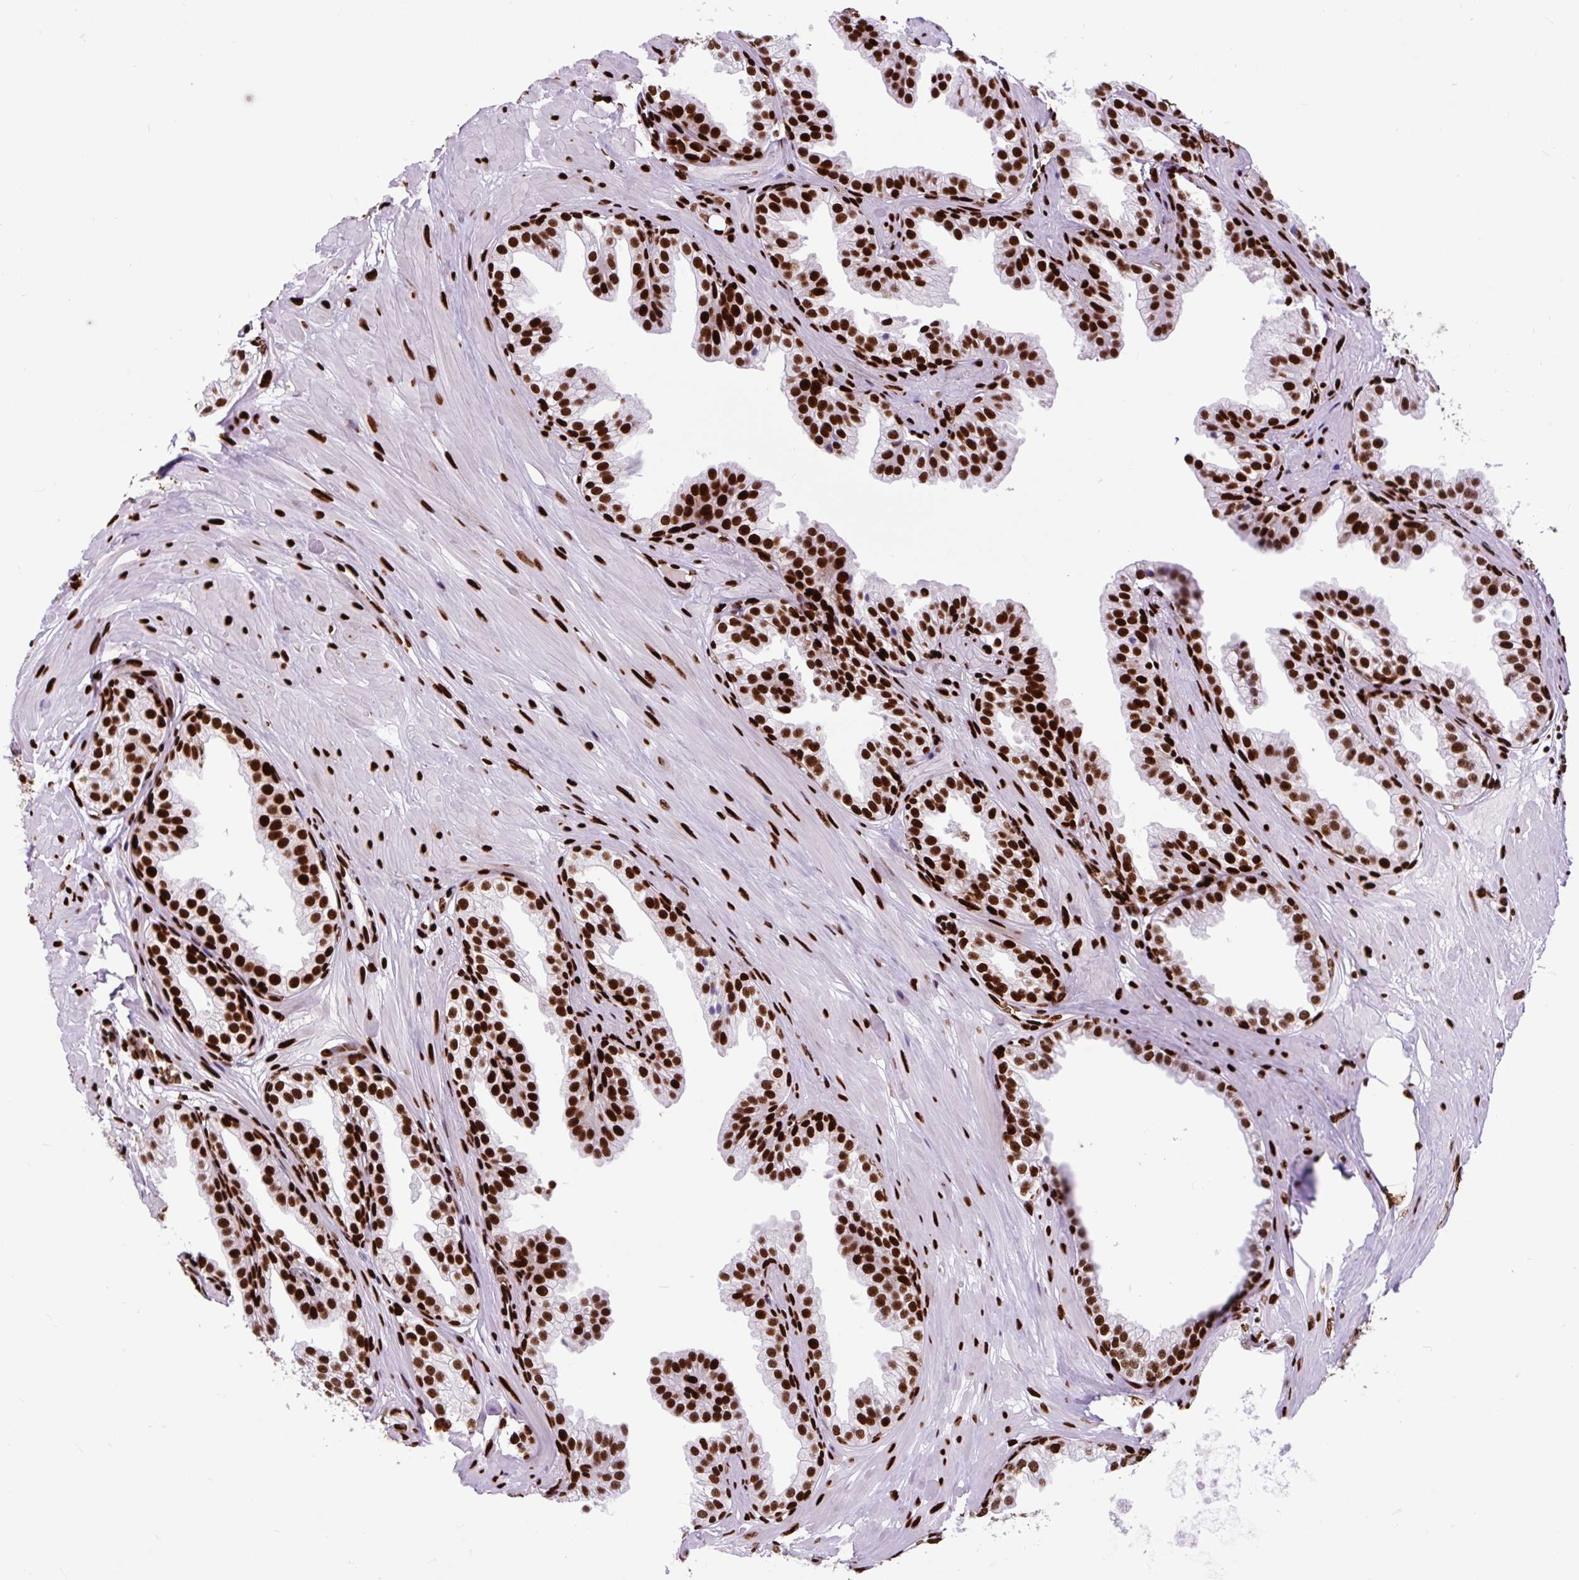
{"staining": {"intensity": "strong", "quantity": ">75%", "location": "nuclear"}, "tissue": "prostate", "cell_type": "Glandular cells", "image_type": "normal", "snomed": [{"axis": "morphology", "description": "Normal tissue, NOS"}, {"axis": "topography", "description": "Prostate"}, {"axis": "topography", "description": "Peripheral nerve tissue"}], "caption": "Strong nuclear positivity for a protein is present in about >75% of glandular cells of normal prostate using IHC.", "gene": "FUS", "patient": {"sex": "male", "age": 55}}